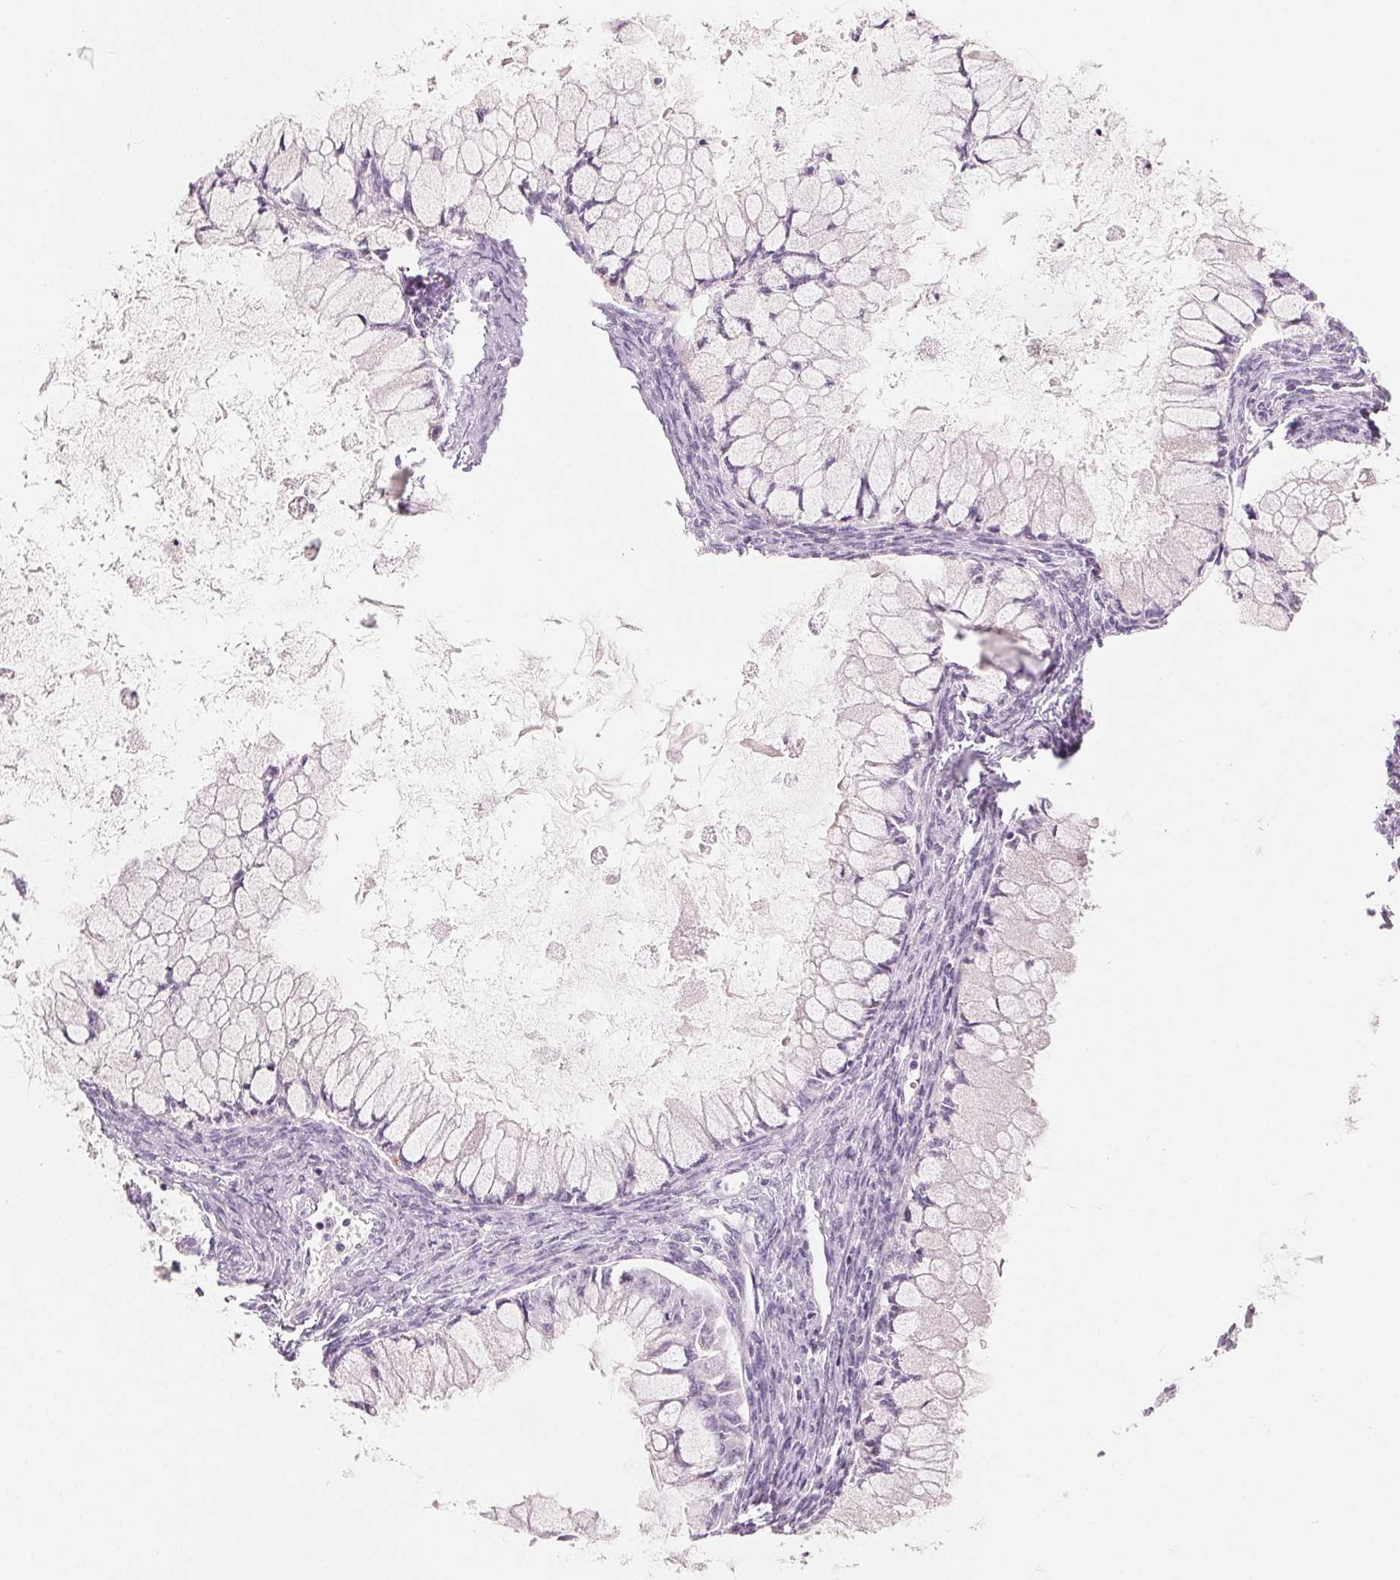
{"staining": {"intensity": "negative", "quantity": "none", "location": "none"}, "tissue": "ovarian cancer", "cell_type": "Tumor cells", "image_type": "cancer", "snomed": [{"axis": "morphology", "description": "Cystadenocarcinoma, mucinous, NOS"}, {"axis": "topography", "description": "Ovary"}], "caption": "The micrograph exhibits no significant expression in tumor cells of ovarian cancer (mucinous cystadenocarcinoma).", "gene": "SPACA5B", "patient": {"sex": "female", "age": 34}}